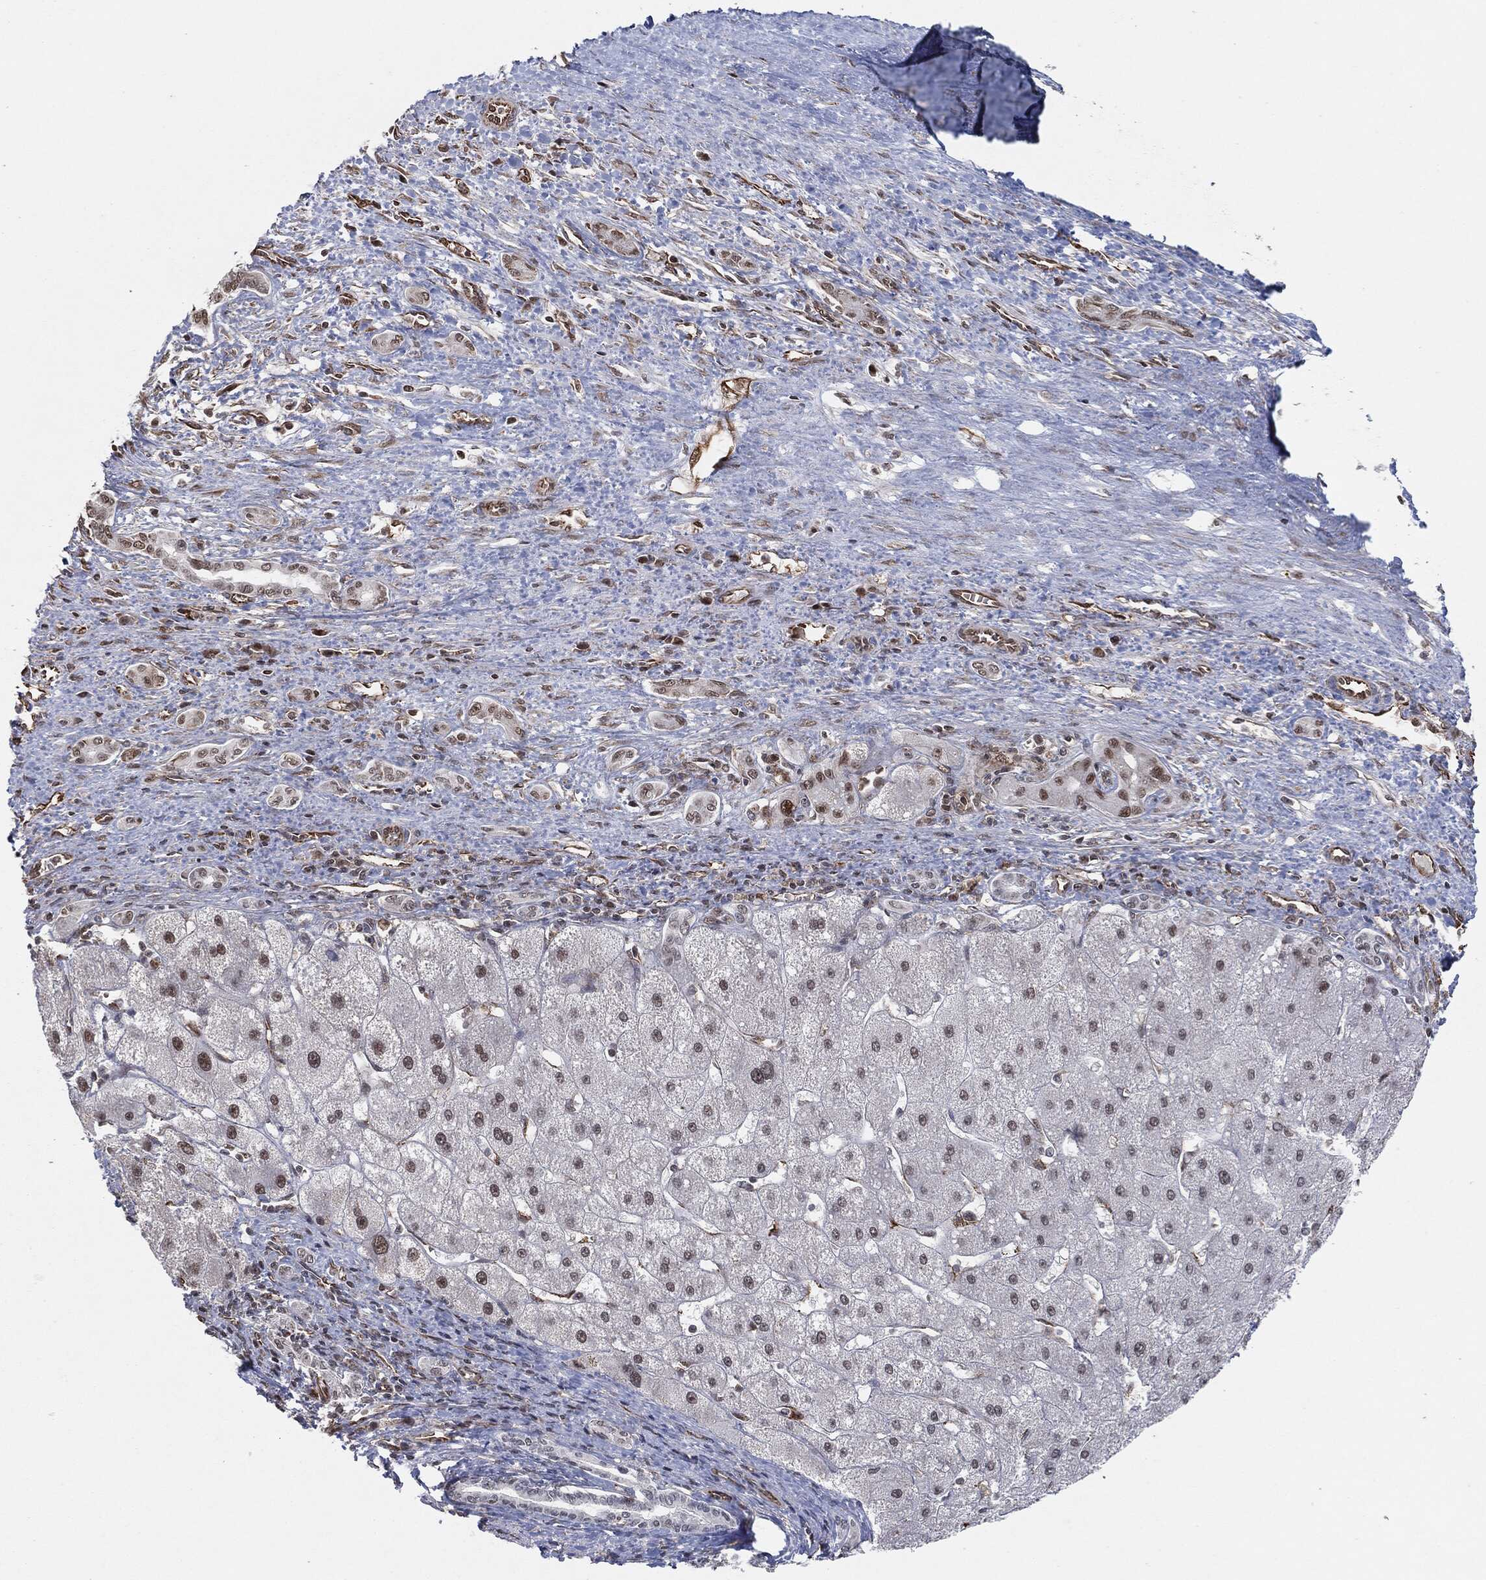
{"staining": {"intensity": "weak", "quantity": "25%-75%", "location": "nuclear"}, "tissue": "liver cancer", "cell_type": "Tumor cells", "image_type": "cancer", "snomed": [{"axis": "morphology", "description": "Carcinoma, Hepatocellular, NOS"}, {"axis": "topography", "description": "Liver"}], "caption": "Liver hepatocellular carcinoma stained with immunohistochemistry (IHC) reveals weak nuclear expression in approximately 25%-75% of tumor cells.", "gene": "TP53RK", "patient": {"sex": "female", "age": 82}}